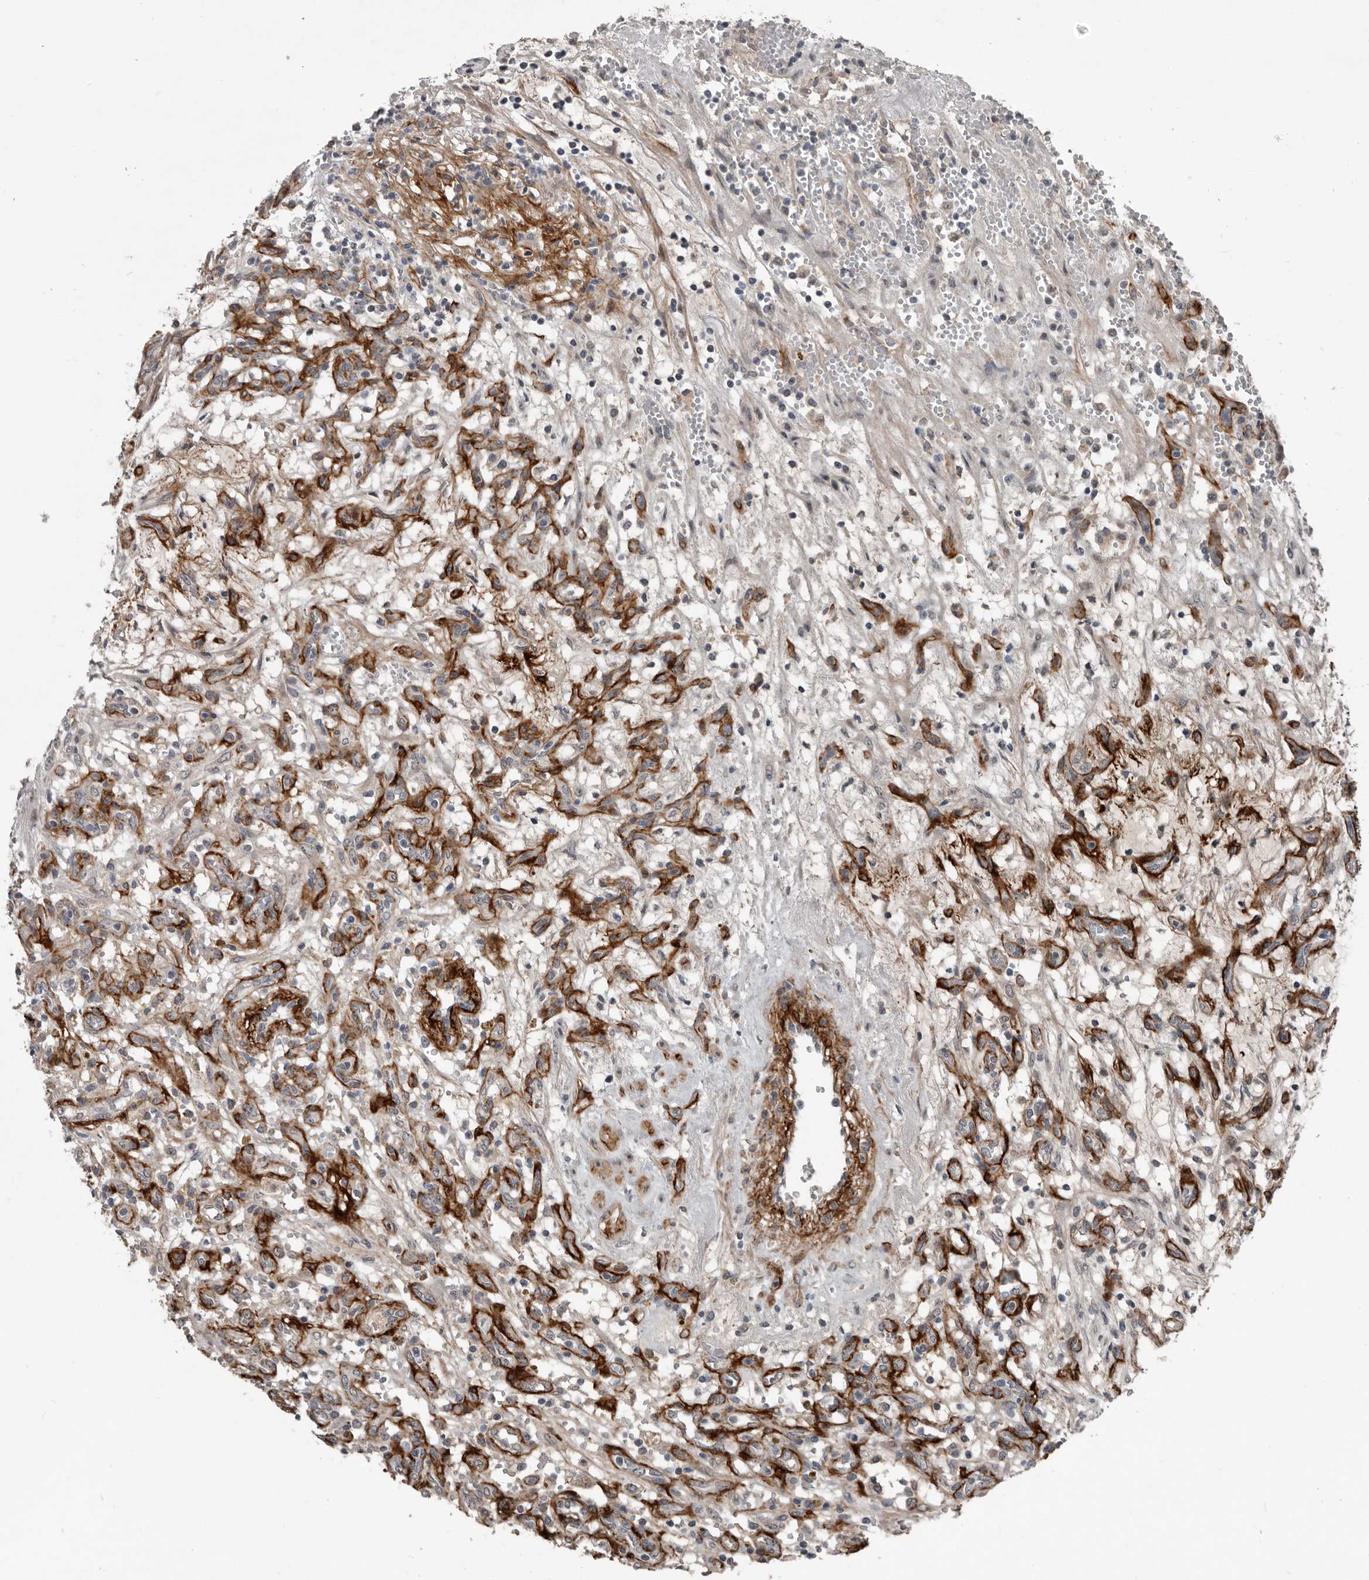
{"staining": {"intensity": "negative", "quantity": "none", "location": "none"}, "tissue": "renal cancer", "cell_type": "Tumor cells", "image_type": "cancer", "snomed": [{"axis": "morphology", "description": "Adenocarcinoma, NOS"}, {"axis": "topography", "description": "Kidney"}], "caption": "An immunohistochemistry photomicrograph of renal cancer is shown. There is no staining in tumor cells of renal cancer.", "gene": "C1orf216", "patient": {"sex": "female", "age": 57}}